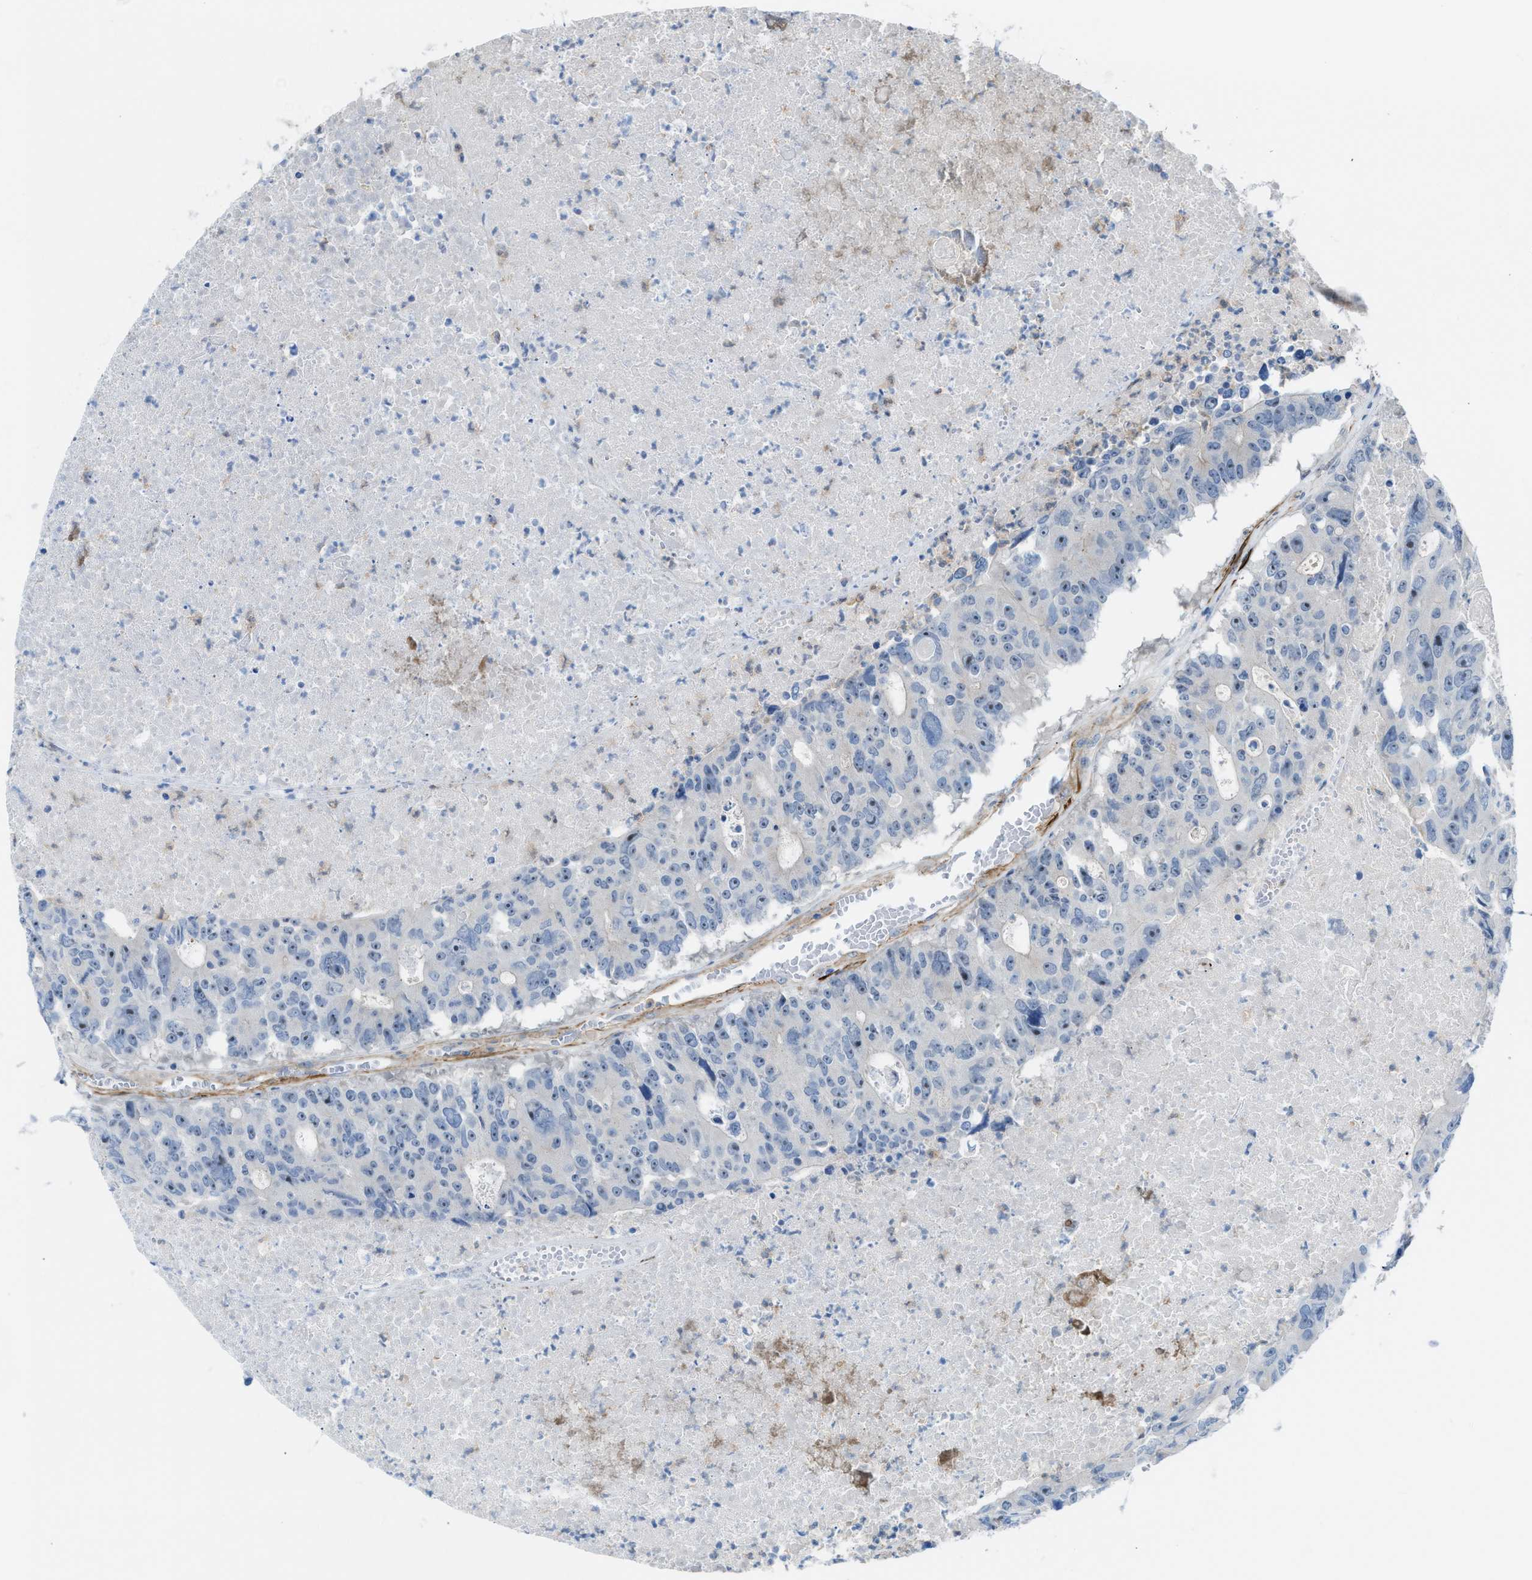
{"staining": {"intensity": "negative", "quantity": "none", "location": "none"}, "tissue": "colorectal cancer", "cell_type": "Tumor cells", "image_type": "cancer", "snomed": [{"axis": "morphology", "description": "Adenocarcinoma, NOS"}, {"axis": "topography", "description": "Colon"}], "caption": "High power microscopy photomicrograph of an immunohistochemistry histopathology image of colorectal cancer (adenocarcinoma), revealing no significant positivity in tumor cells. The staining was performed using DAB (3,3'-diaminobenzidine) to visualize the protein expression in brown, while the nuclei were stained in blue with hematoxylin (Magnification: 20x).", "gene": "NQO2", "patient": {"sex": "male", "age": 87}}